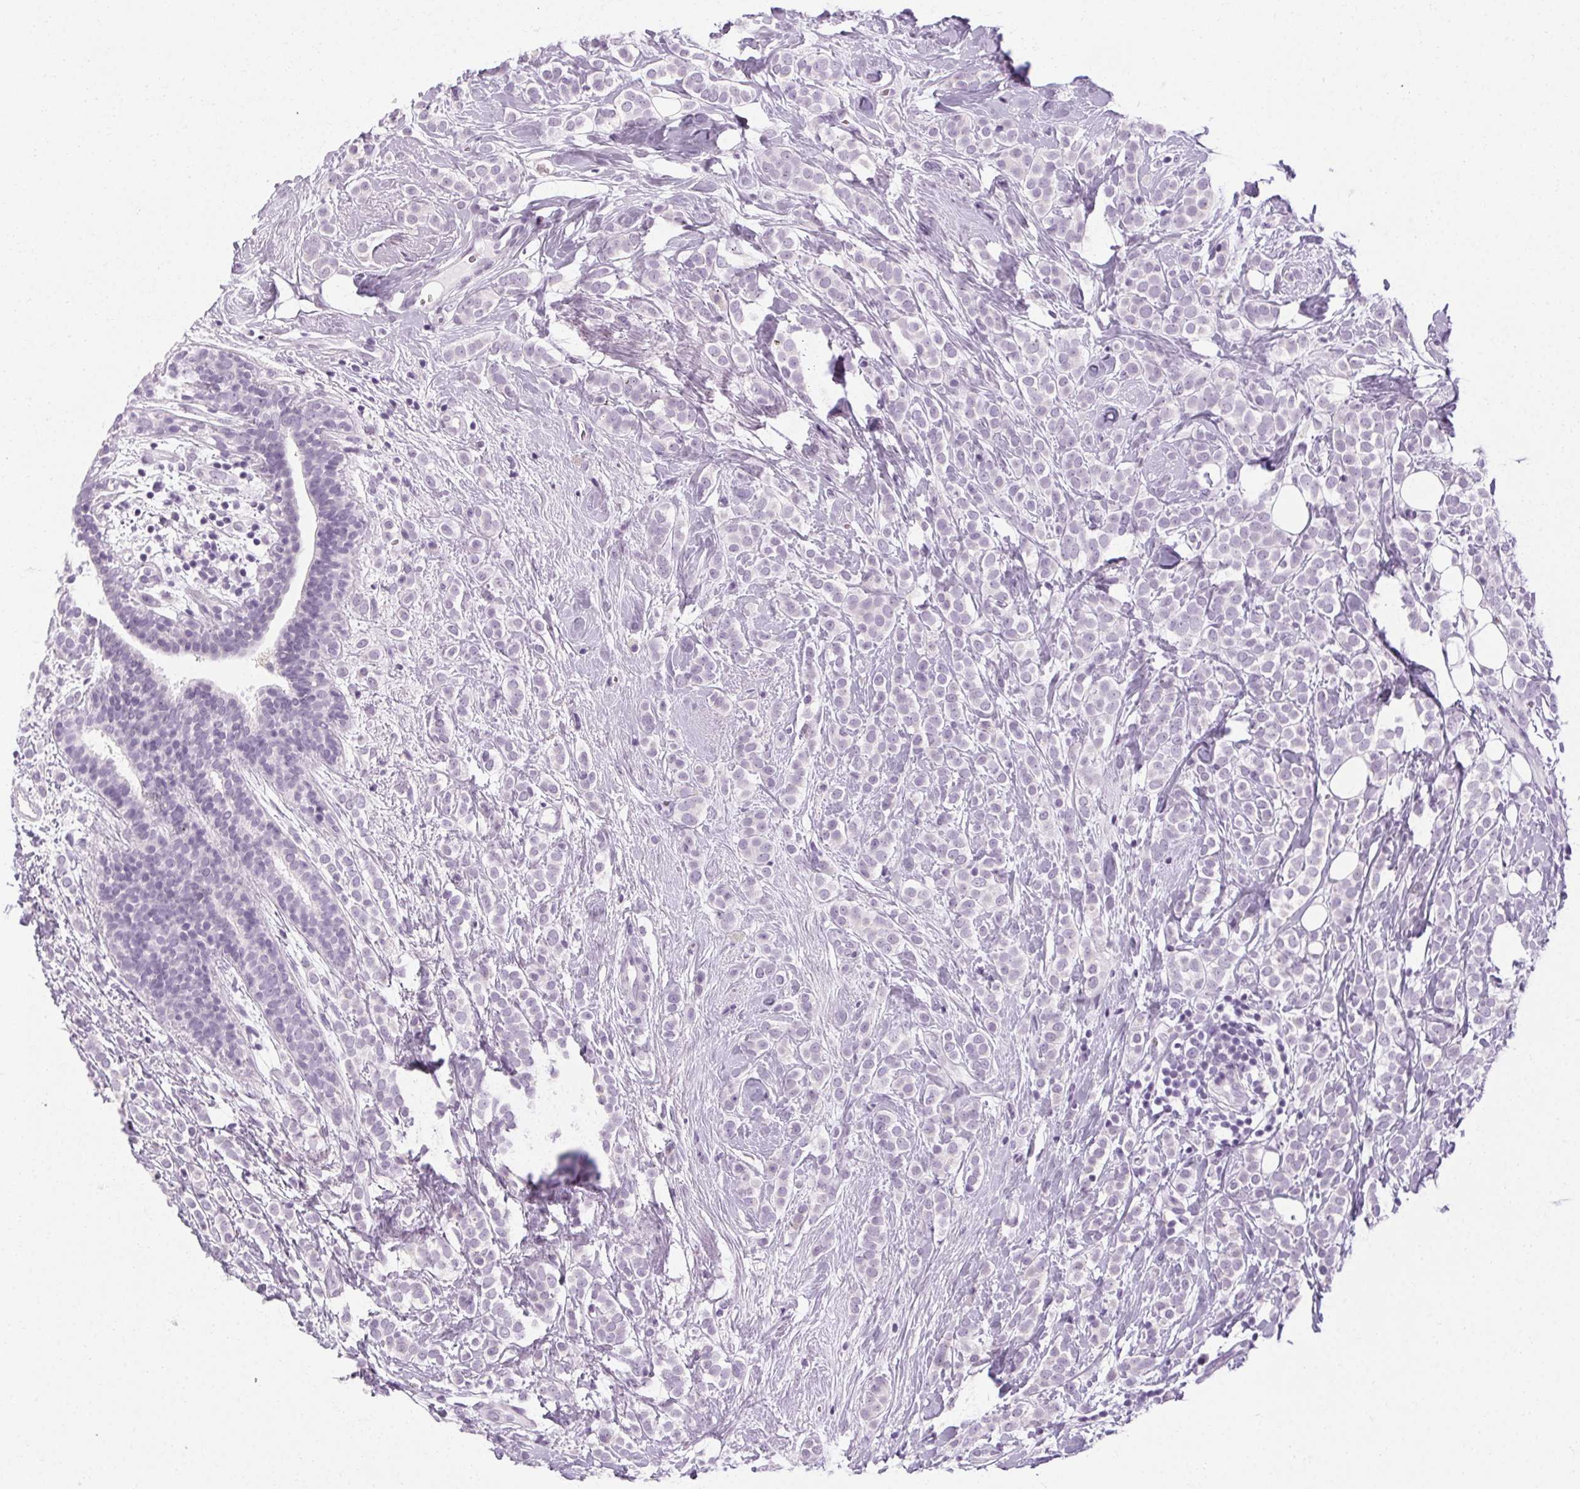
{"staining": {"intensity": "negative", "quantity": "none", "location": "none"}, "tissue": "breast cancer", "cell_type": "Tumor cells", "image_type": "cancer", "snomed": [{"axis": "morphology", "description": "Lobular carcinoma"}, {"axis": "topography", "description": "Breast"}], "caption": "This histopathology image is of breast lobular carcinoma stained with IHC to label a protein in brown with the nuclei are counter-stained blue. There is no positivity in tumor cells. (Stains: DAB IHC with hematoxylin counter stain, Microscopy: brightfield microscopy at high magnification).", "gene": "POMC", "patient": {"sex": "female", "age": 49}}